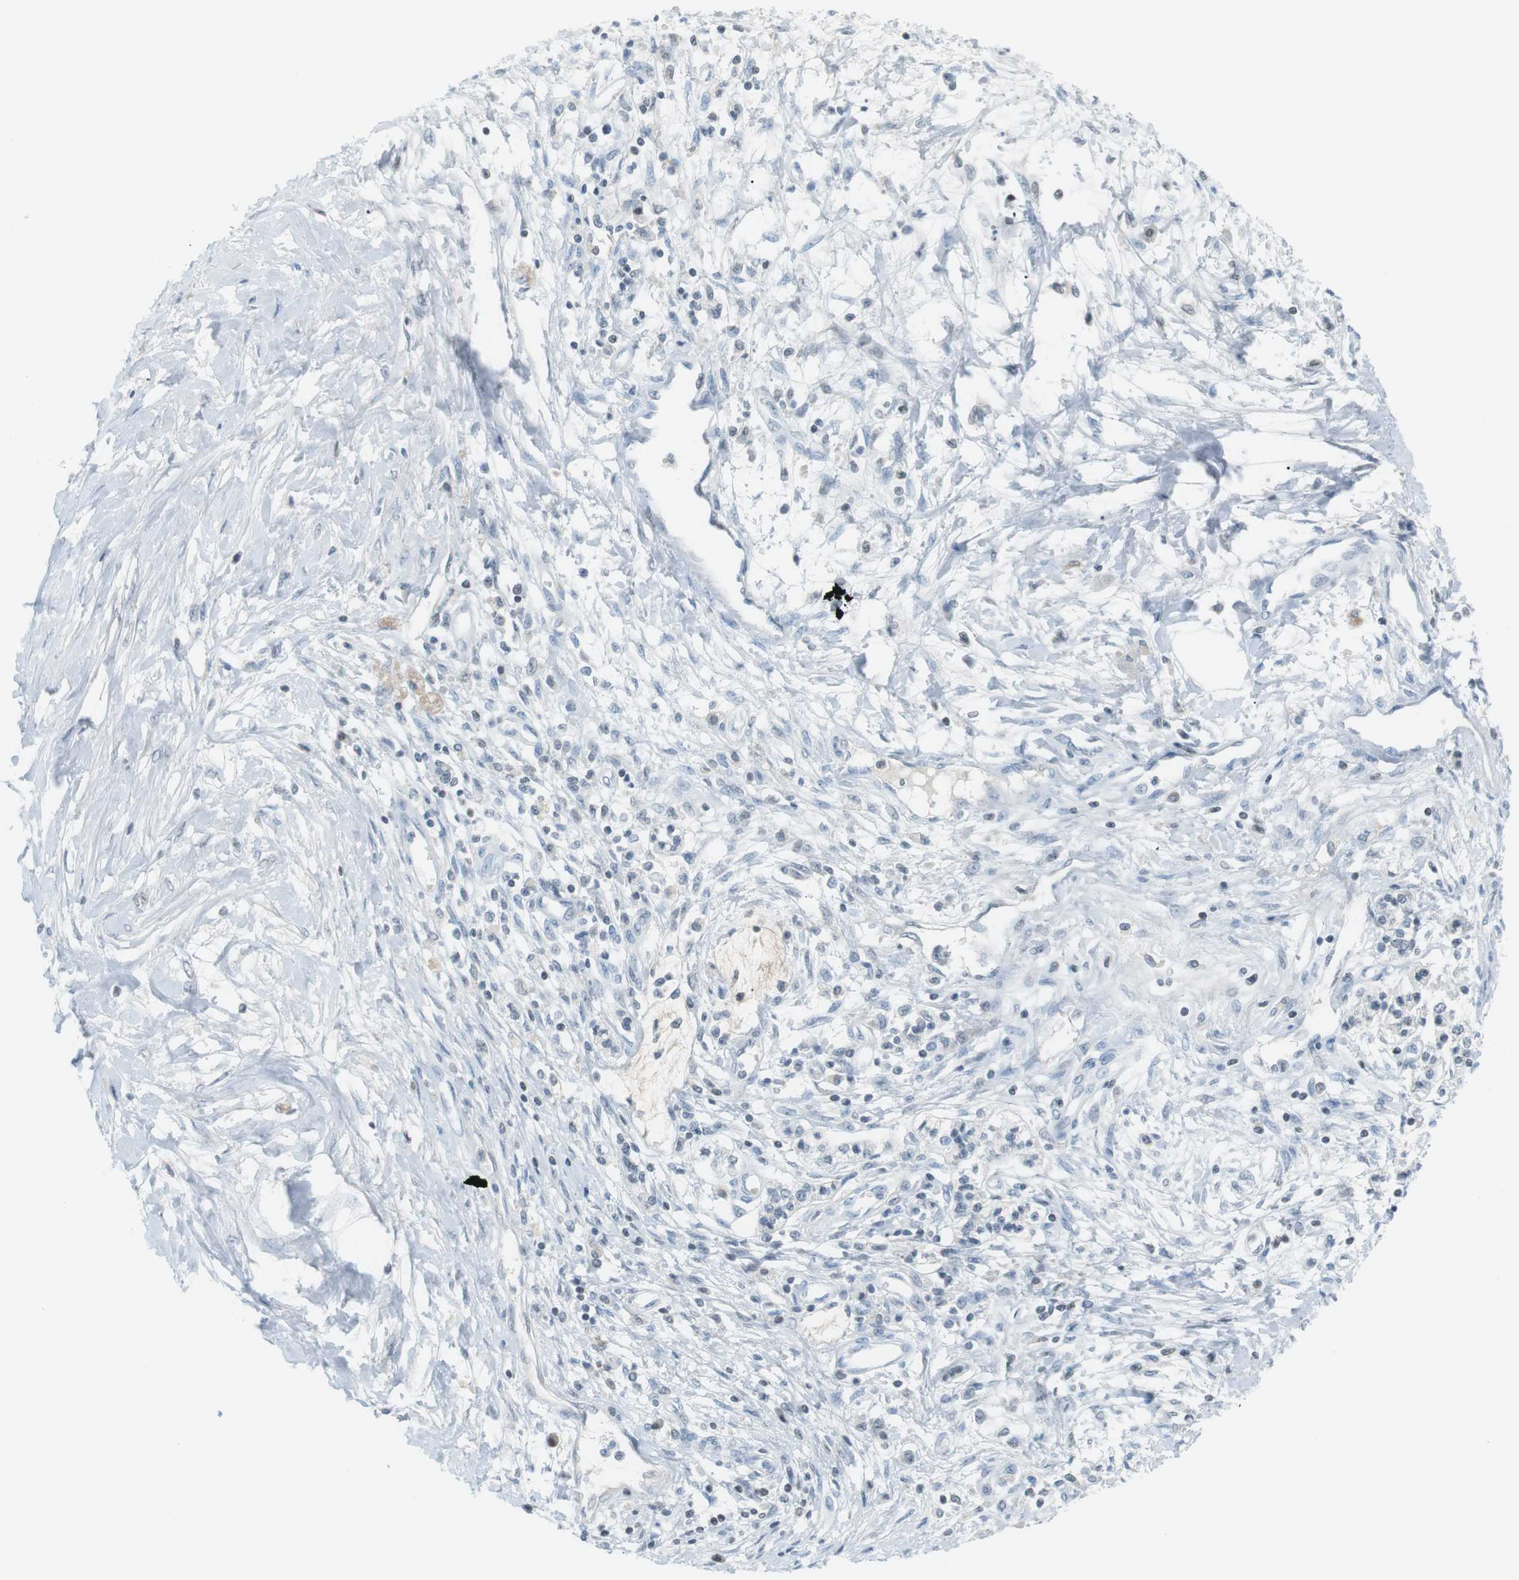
{"staining": {"intensity": "negative", "quantity": "none", "location": "none"}, "tissue": "pancreatic cancer", "cell_type": "Tumor cells", "image_type": "cancer", "snomed": [{"axis": "morphology", "description": "Adenocarcinoma, NOS"}, {"axis": "topography", "description": "Pancreas"}], "caption": "Tumor cells are negative for protein expression in human pancreatic cancer (adenocarcinoma).", "gene": "AZGP1", "patient": {"sex": "male", "age": 56}}